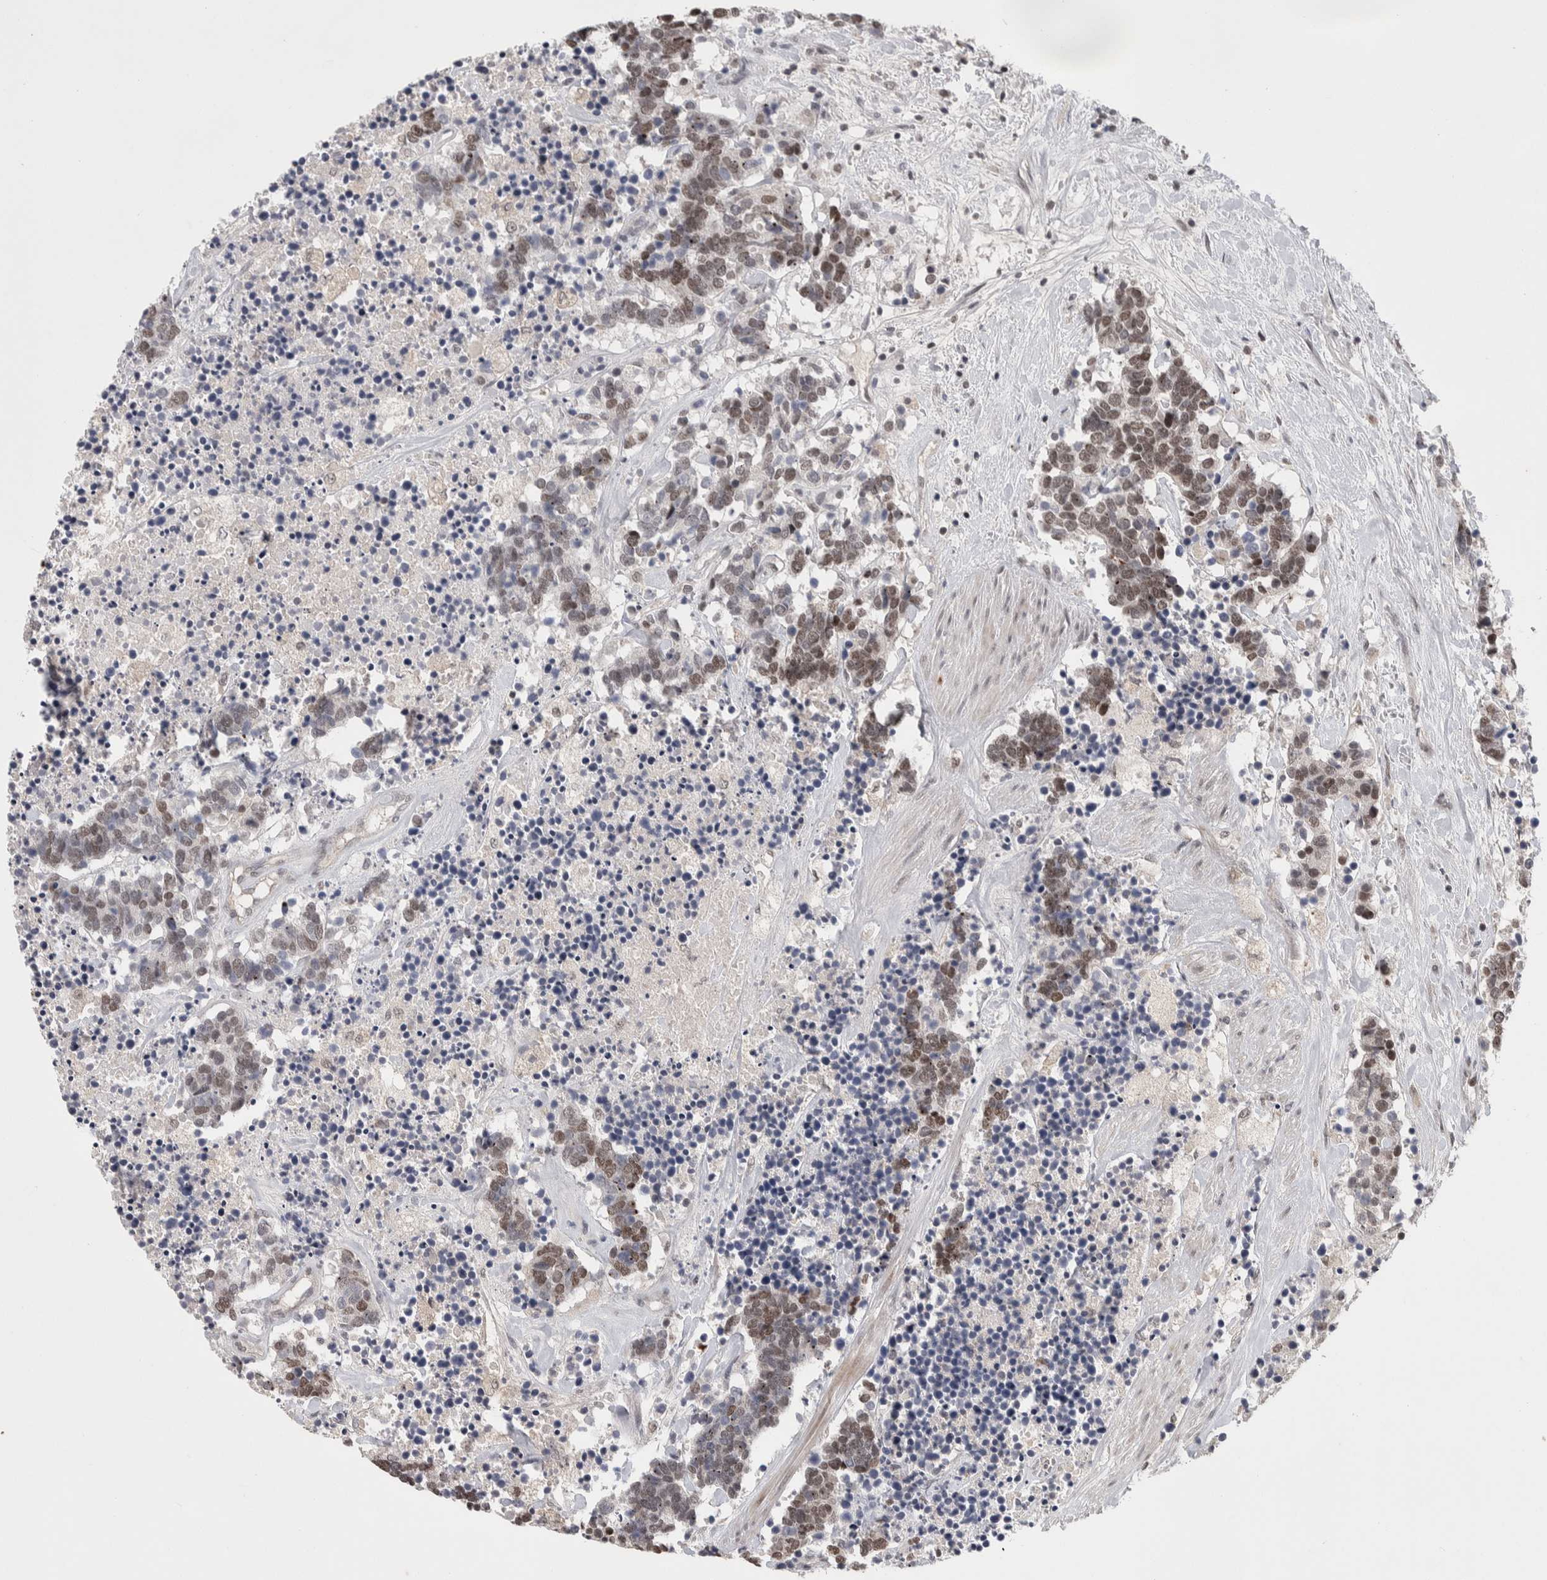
{"staining": {"intensity": "weak", "quantity": ">75%", "location": "nuclear"}, "tissue": "carcinoid", "cell_type": "Tumor cells", "image_type": "cancer", "snomed": [{"axis": "morphology", "description": "Carcinoma, NOS"}, {"axis": "morphology", "description": "Carcinoid, malignant, NOS"}, {"axis": "topography", "description": "Urinary bladder"}], "caption": "Carcinoid was stained to show a protein in brown. There is low levels of weak nuclear expression in about >75% of tumor cells.", "gene": "ZNF592", "patient": {"sex": "male", "age": 57}}